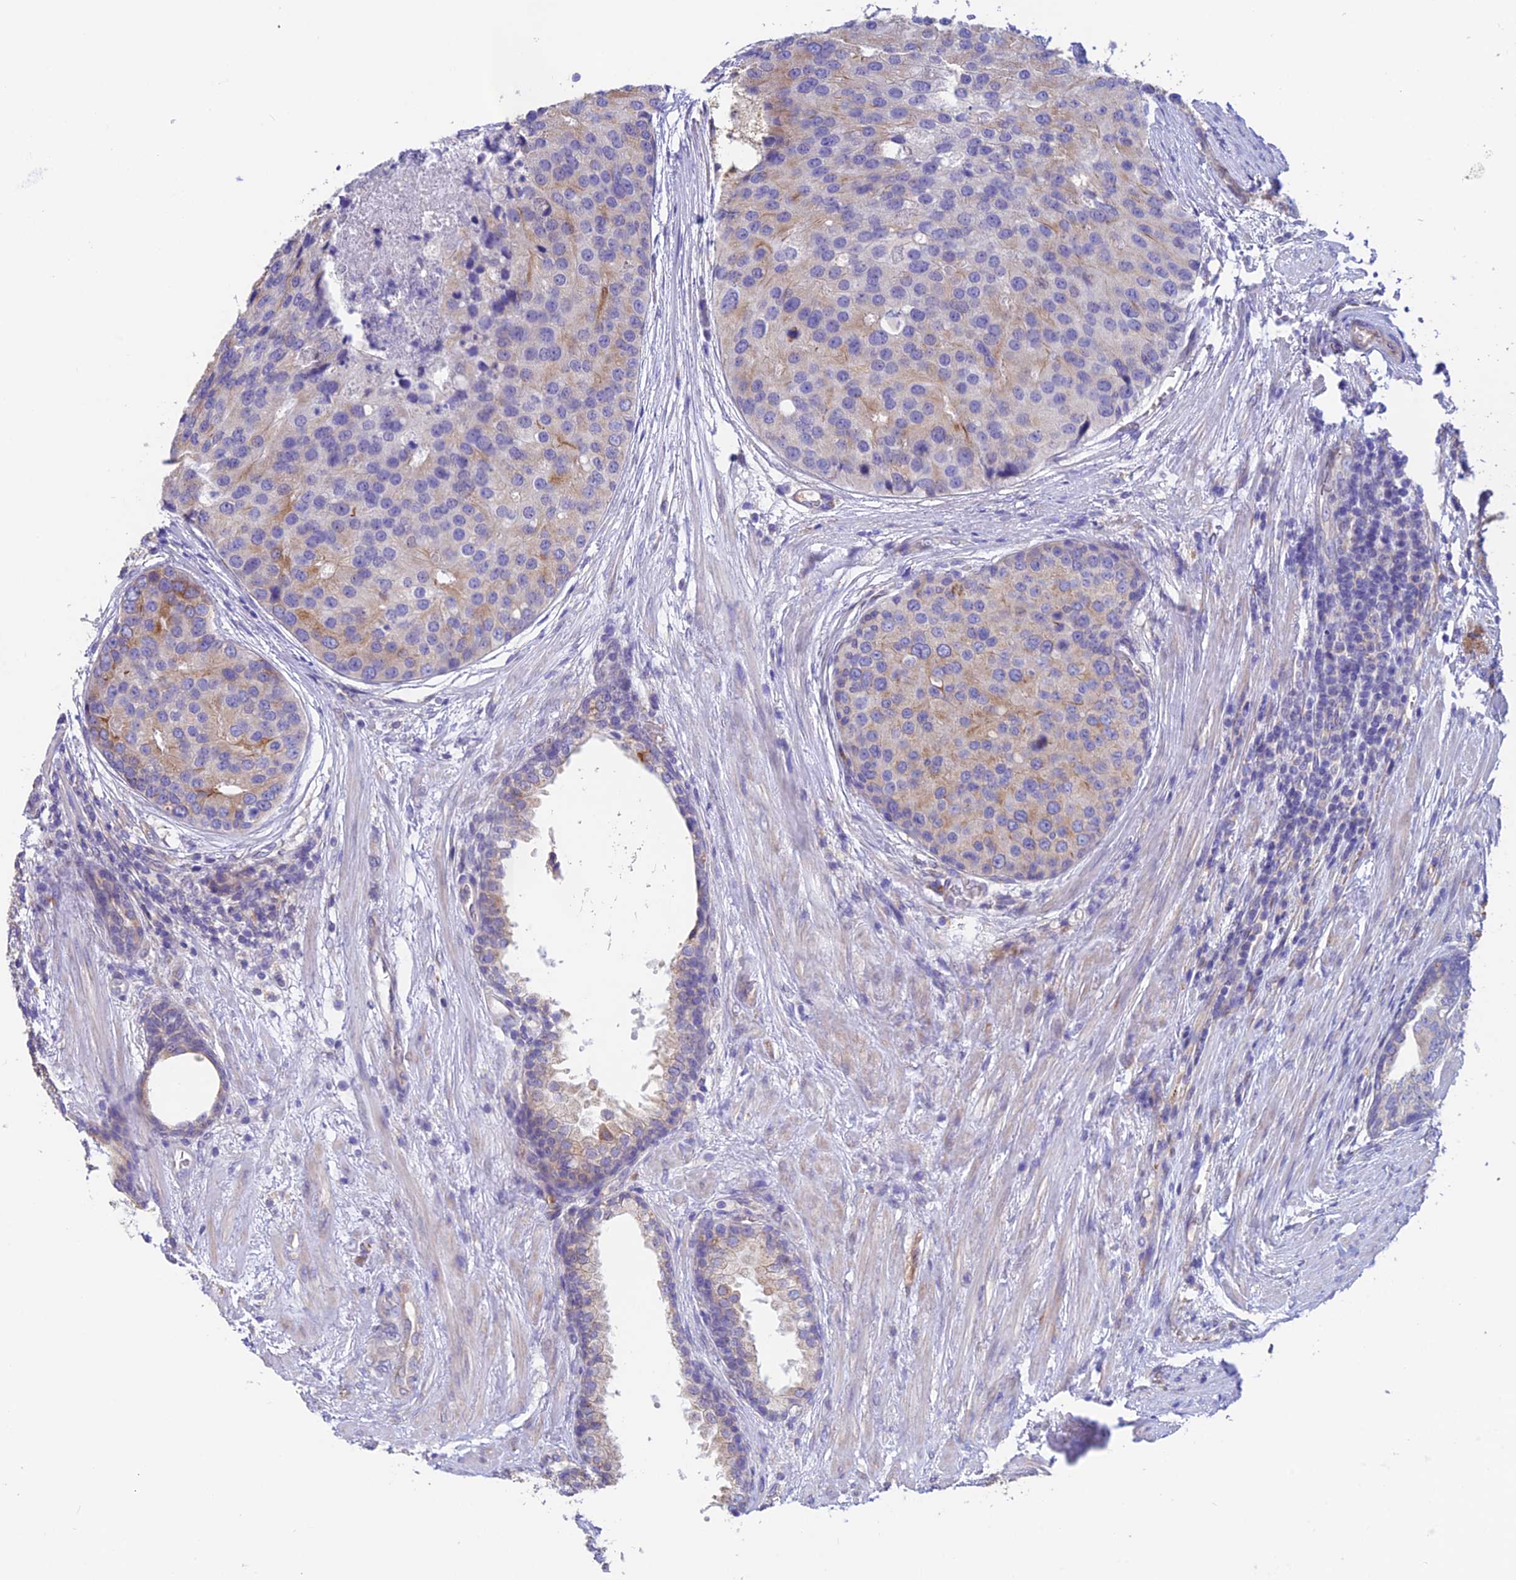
{"staining": {"intensity": "moderate", "quantity": "<25%", "location": "cytoplasmic/membranous"}, "tissue": "prostate cancer", "cell_type": "Tumor cells", "image_type": "cancer", "snomed": [{"axis": "morphology", "description": "Adenocarcinoma, High grade"}, {"axis": "topography", "description": "Prostate"}], "caption": "Approximately <25% of tumor cells in human prostate cancer show moderate cytoplasmic/membranous protein positivity as visualized by brown immunohistochemical staining.", "gene": "EMC3", "patient": {"sex": "male", "age": 62}}